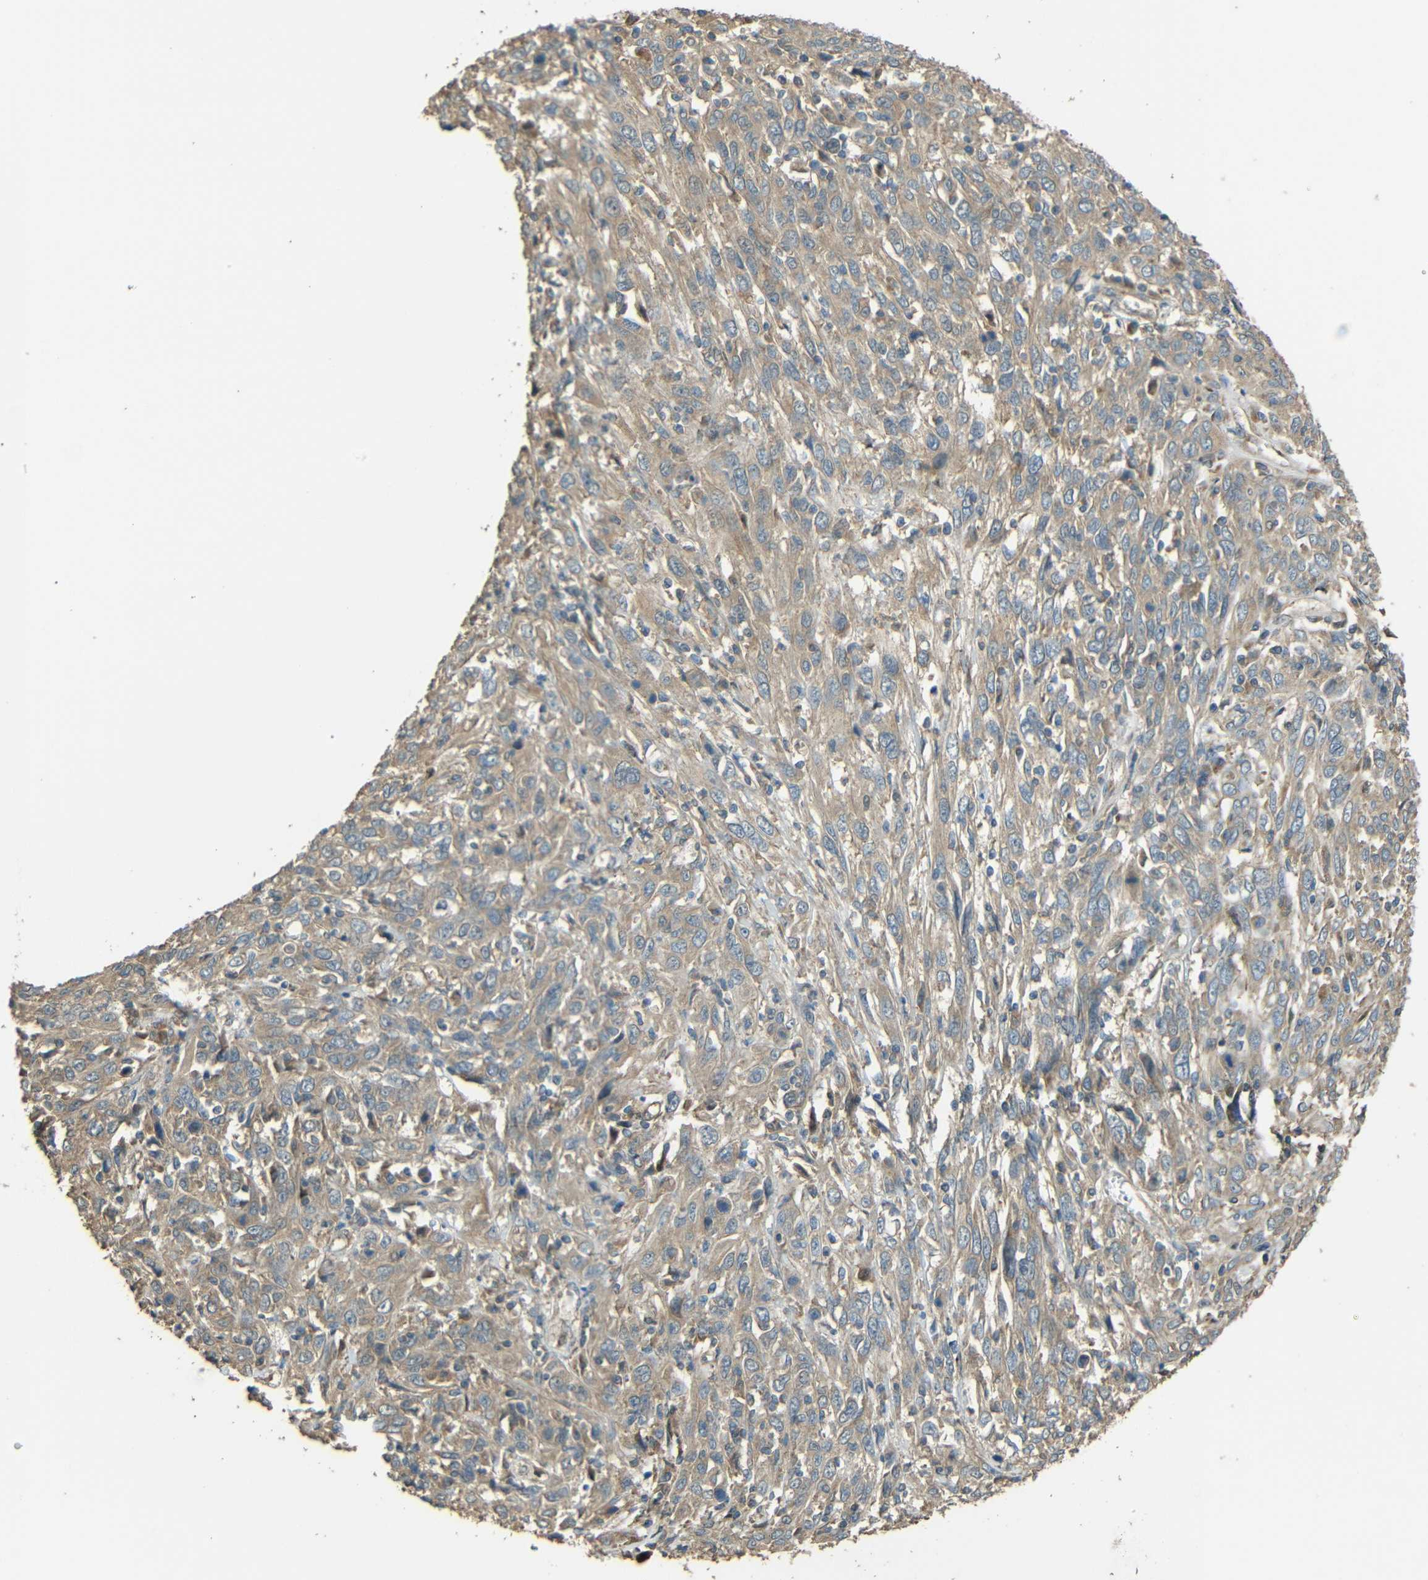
{"staining": {"intensity": "weak", "quantity": ">75%", "location": "cytoplasmic/membranous"}, "tissue": "cervical cancer", "cell_type": "Tumor cells", "image_type": "cancer", "snomed": [{"axis": "morphology", "description": "Squamous cell carcinoma, NOS"}, {"axis": "topography", "description": "Cervix"}], "caption": "Tumor cells reveal low levels of weak cytoplasmic/membranous positivity in approximately >75% of cells in human squamous cell carcinoma (cervical). (DAB = brown stain, brightfield microscopy at high magnification).", "gene": "ACACA", "patient": {"sex": "female", "age": 46}}